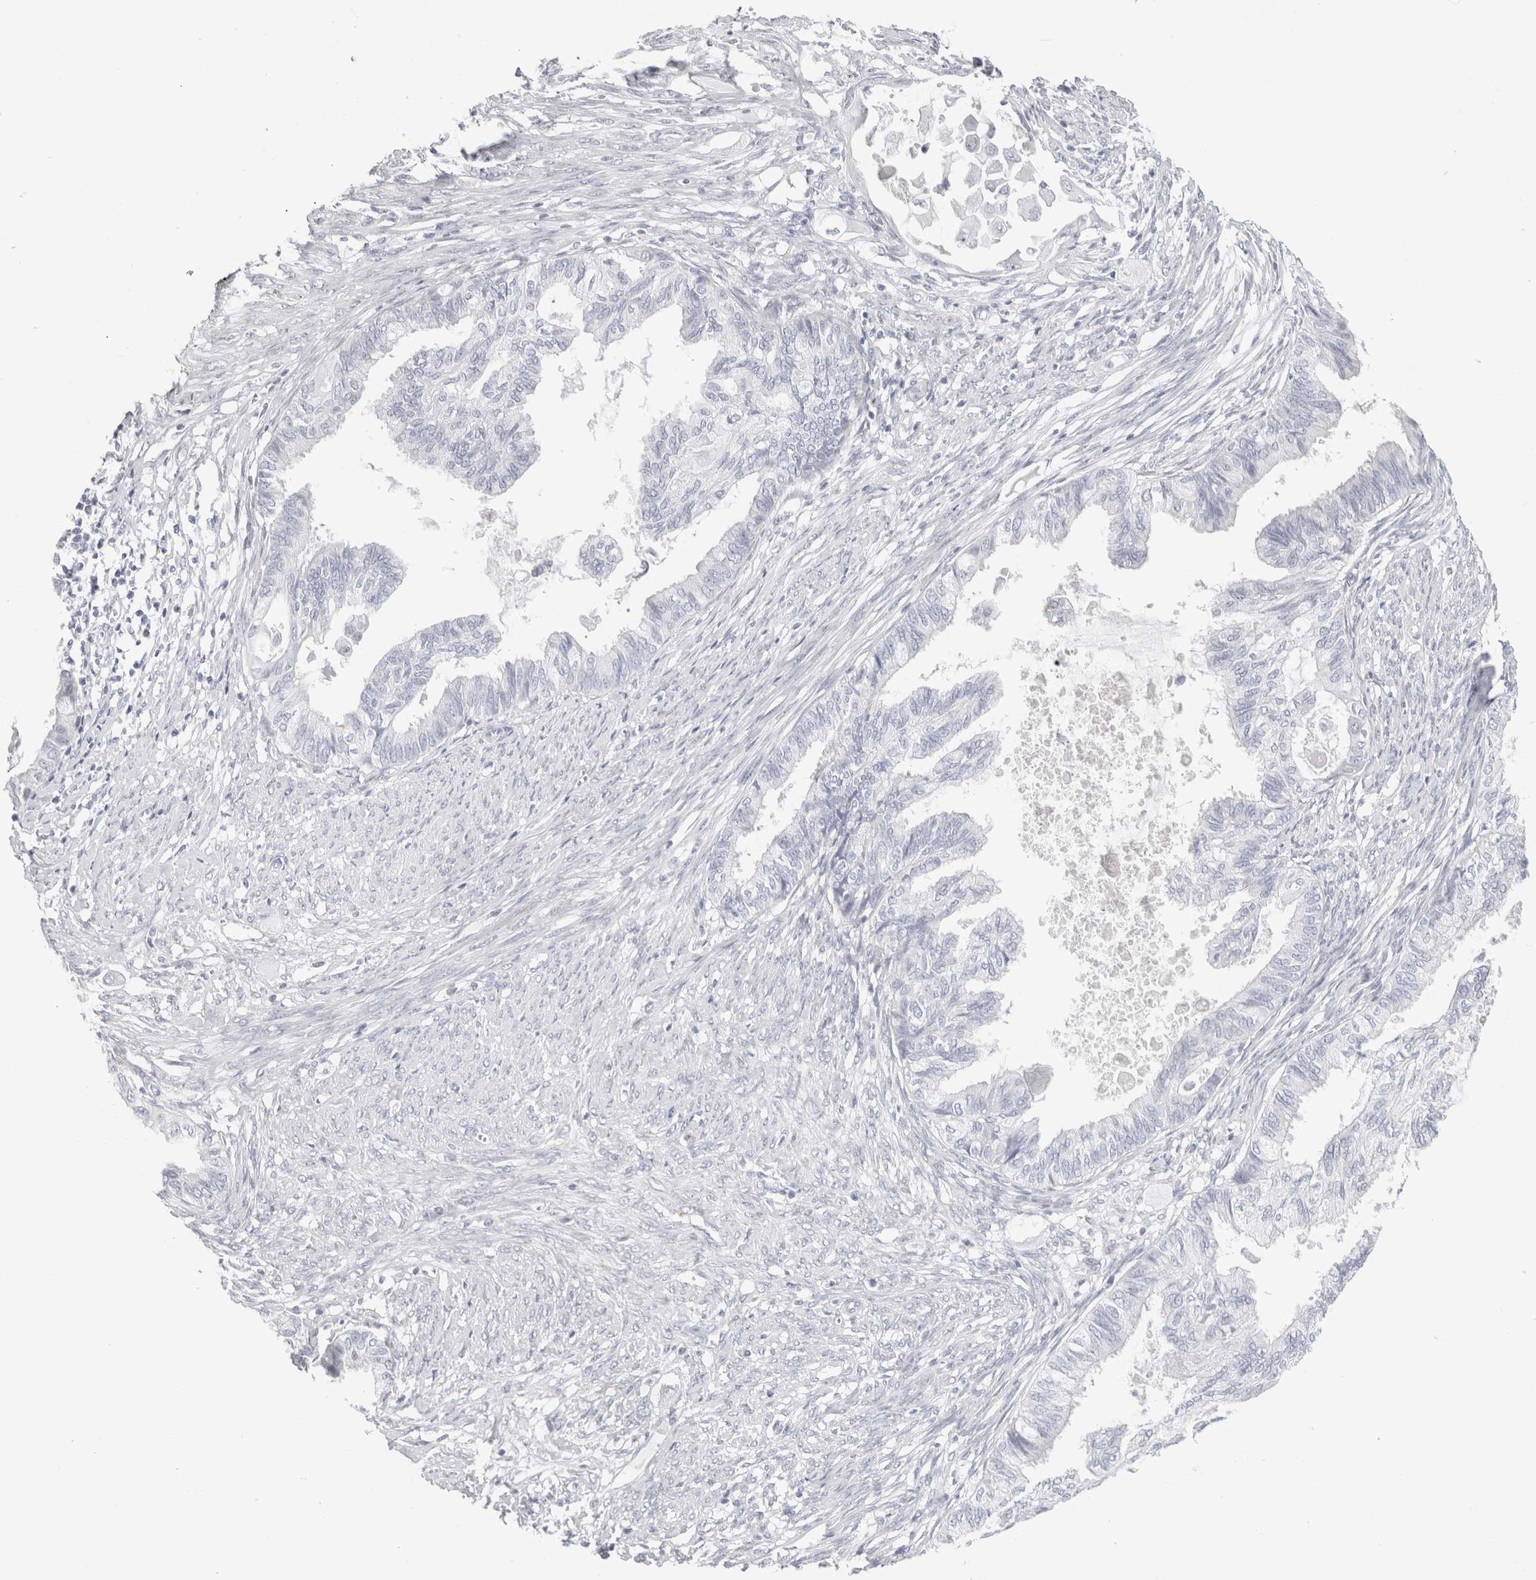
{"staining": {"intensity": "negative", "quantity": "none", "location": "none"}, "tissue": "cervical cancer", "cell_type": "Tumor cells", "image_type": "cancer", "snomed": [{"axis": "morphology", "description": "Normal tissue, NOS"}, {"axis": "morphology", "description": "Adenocarcinoma, NOS"}, {"axis": "topography", "description": "Cervix"}, {"axis": "topography", "description": "Endometrium"}], "caption": "A high-resolution image shows IHC staining of cervical cancer (adenocarcinoma), which reveals no significant positivity in tumor cells.", "gene": "GARIN1A", "patient": {"sex": "female", "age": 86}}